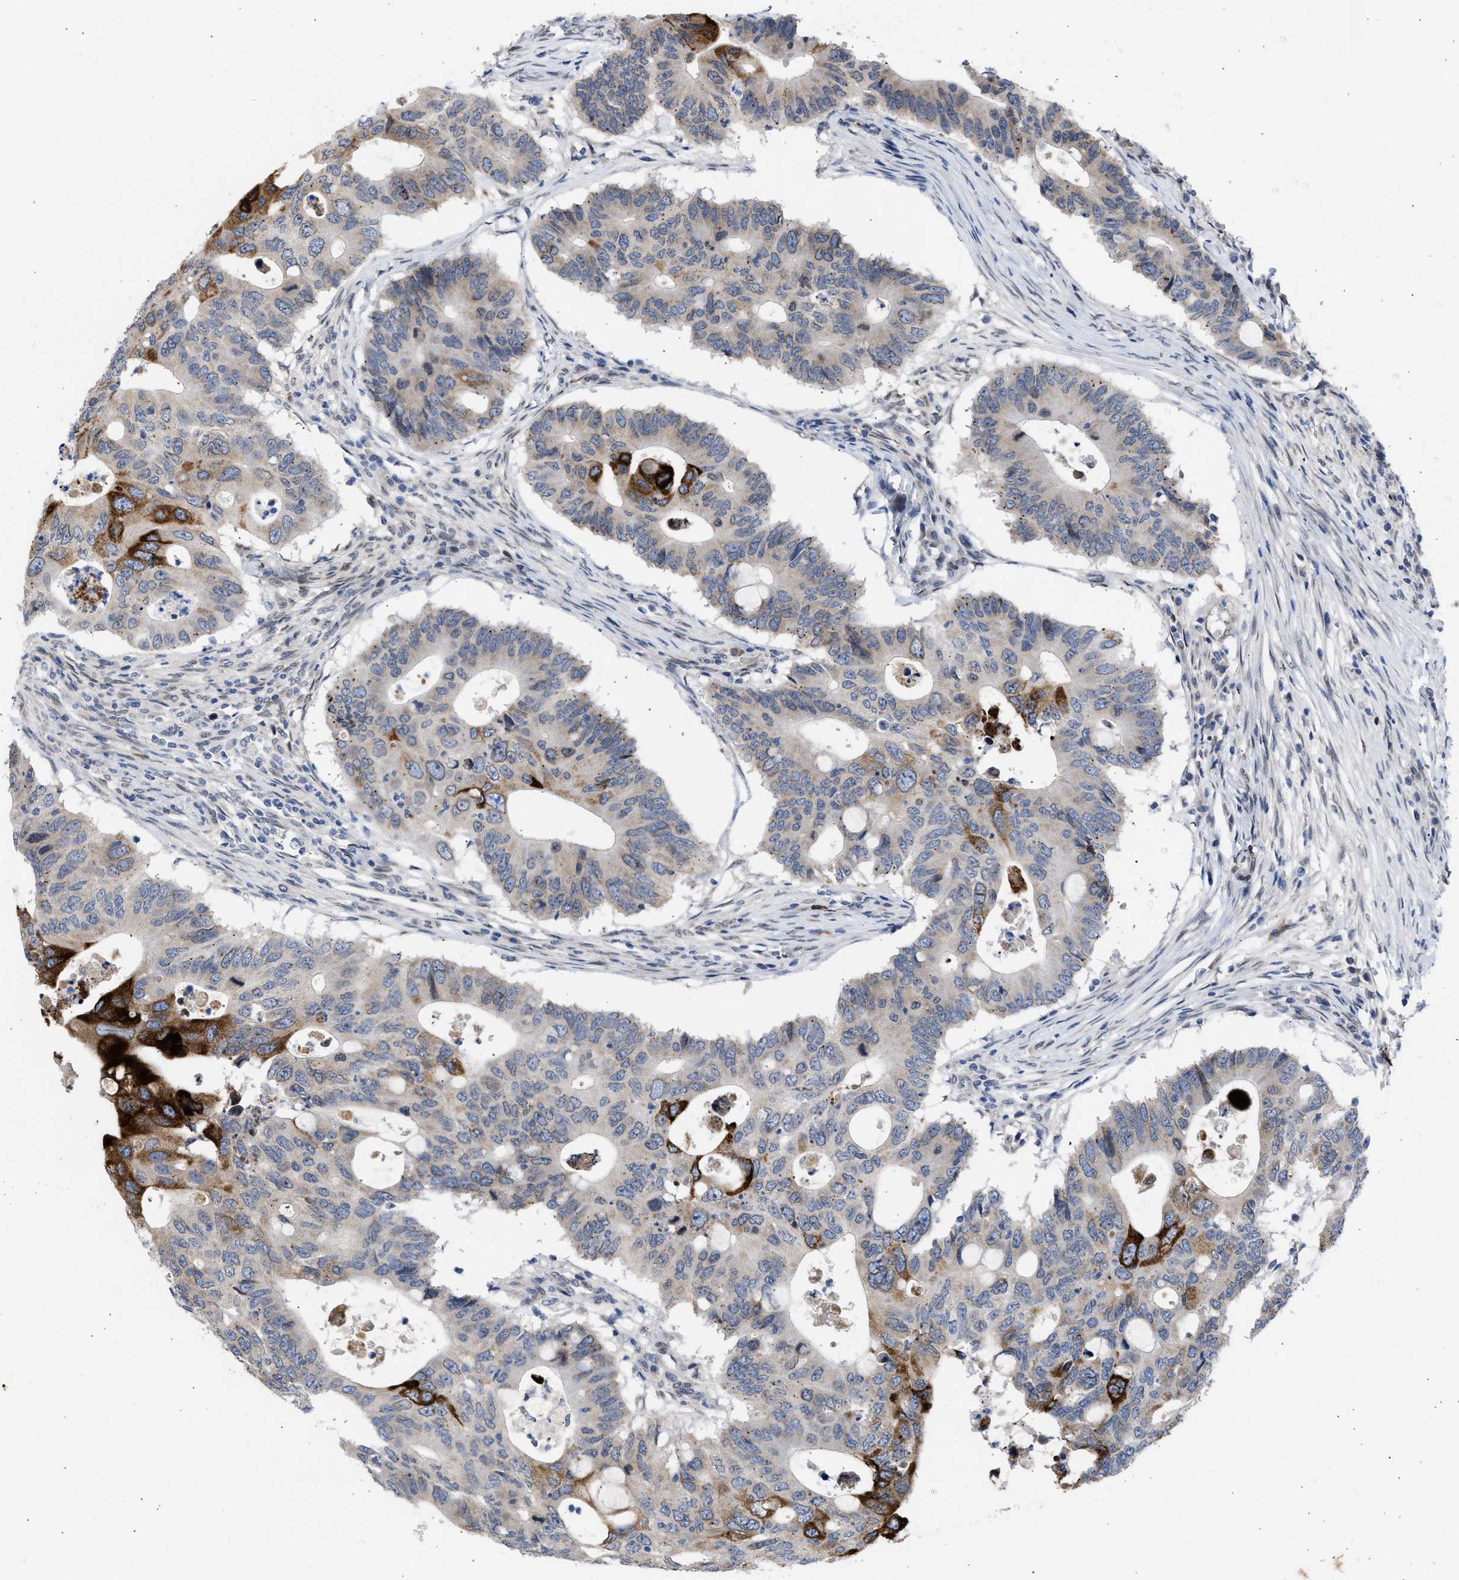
{"staining": {"intensity": "strong", "quantity": "<25%", "location": "cytoplasmic/membranous"}, "tissue": "colorectal cancer", "cell_type": "Tumor cells", "image_type": "cancer", "snomed": [{"axis": "morphology", "description": "Adenocarcinoma, NOS"}, {"axis": "topography", "description": "Colon"}], "caption": "Protein staining demonstrates strong cytoplasmic/membranous expression in approximately <25% of tumor cells in colorectal cancer (adenocarcinoma).", "gene": "NUP35", "patient": {"sex": "male", "age": 71}}